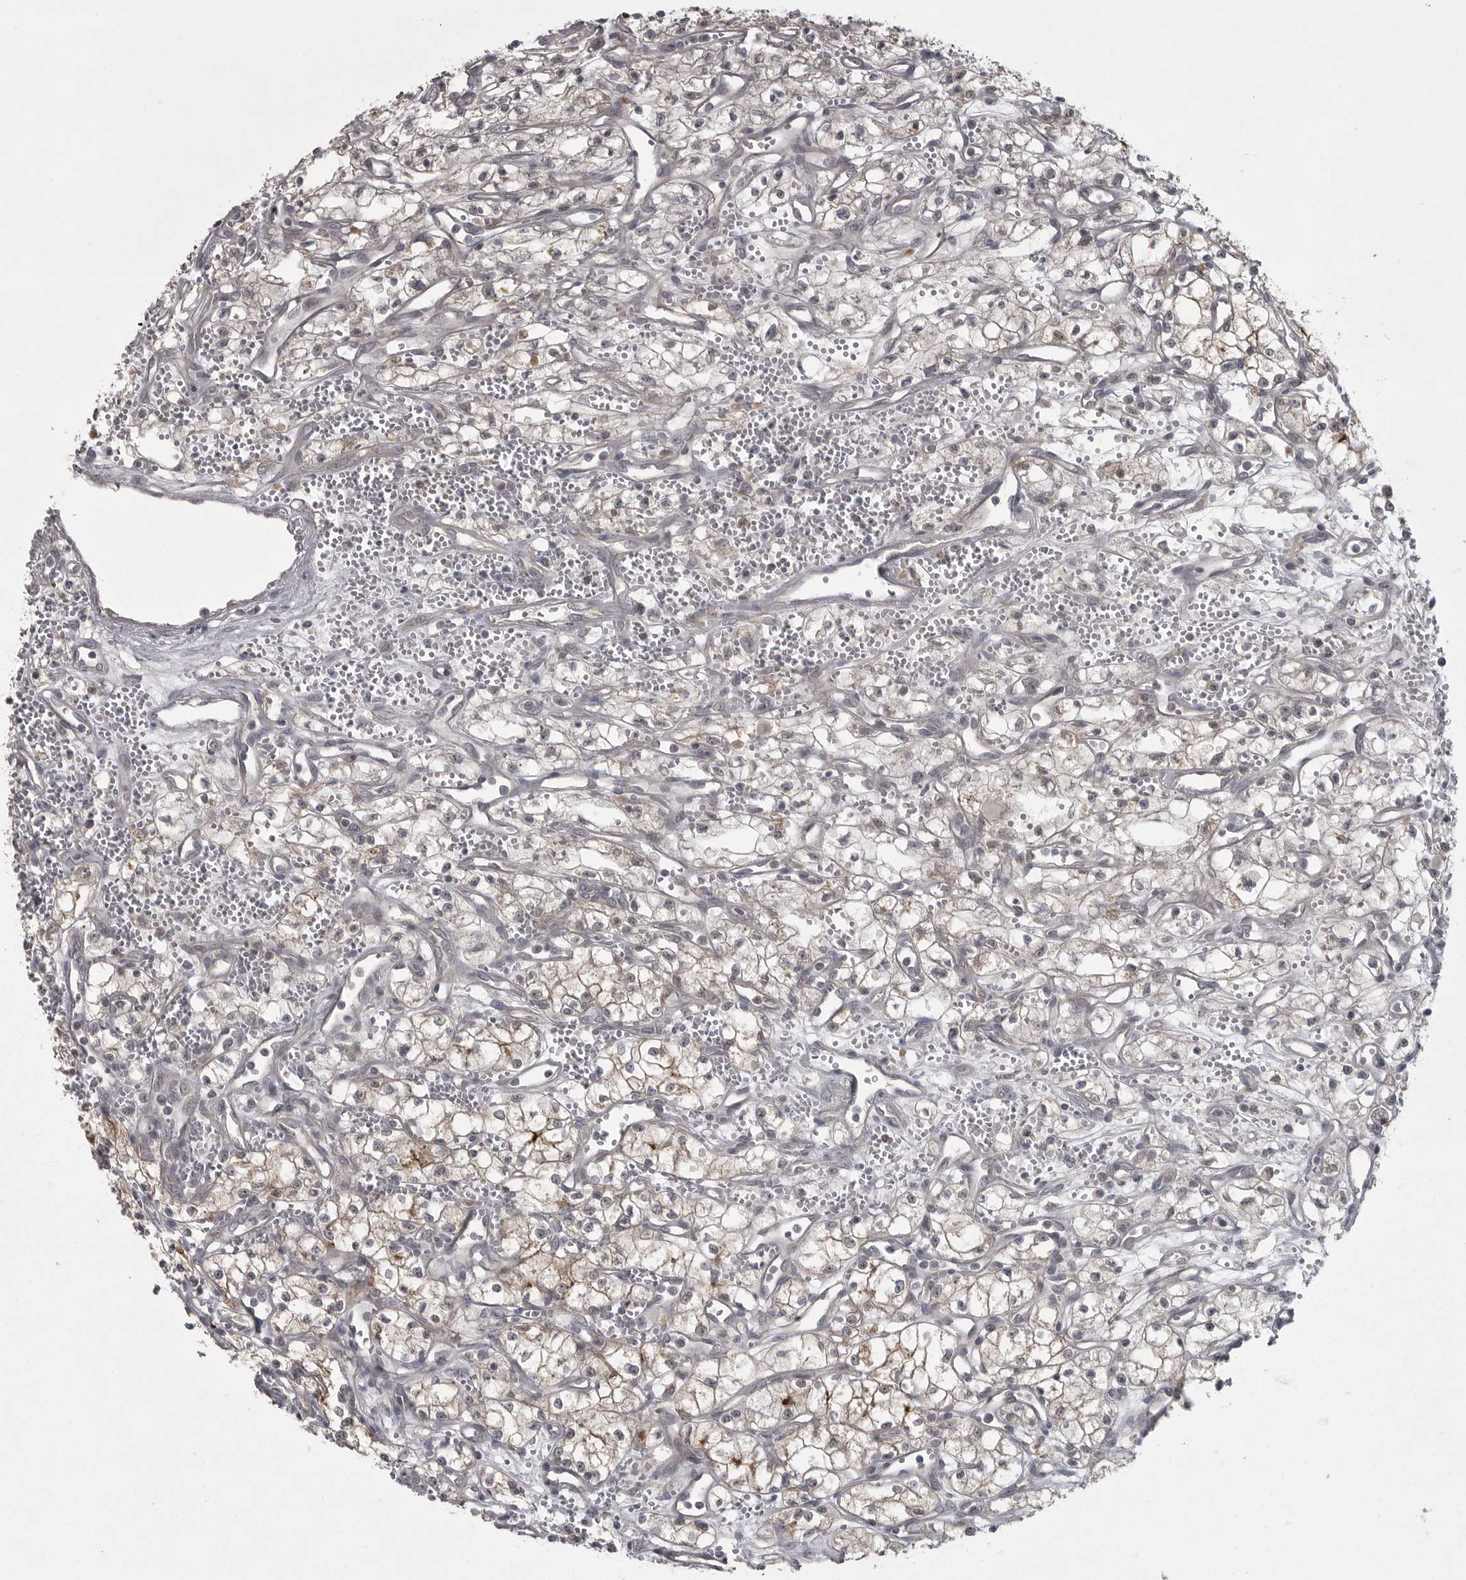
{"staining": {"intensity": "moderate", "quantity": "<25%", "location": "cytoplasmic/membranous"}, "tissue": "renal cancer", "cell_type": "Tumor cells", "image_type": "cancer", "snomed": [{"axis": "morphology", "description": "Adenocarcinoma, NOS"}, {"axis": "topography", "description": "Kidney"}], "caption": "IHC staining of renal cancer, which reveals low levels of moderate cytoplasmic/membranous expression in approximately <25% of tumor cells indicating moderate cytoplasmic/membranous protein positivity. The staining was performed using DAB (brown) for protein detection and nuclei were counterstained in hematoxylin (blue).", "gene": "PHF13", "patient": {"sex": "male", "age": 59}}